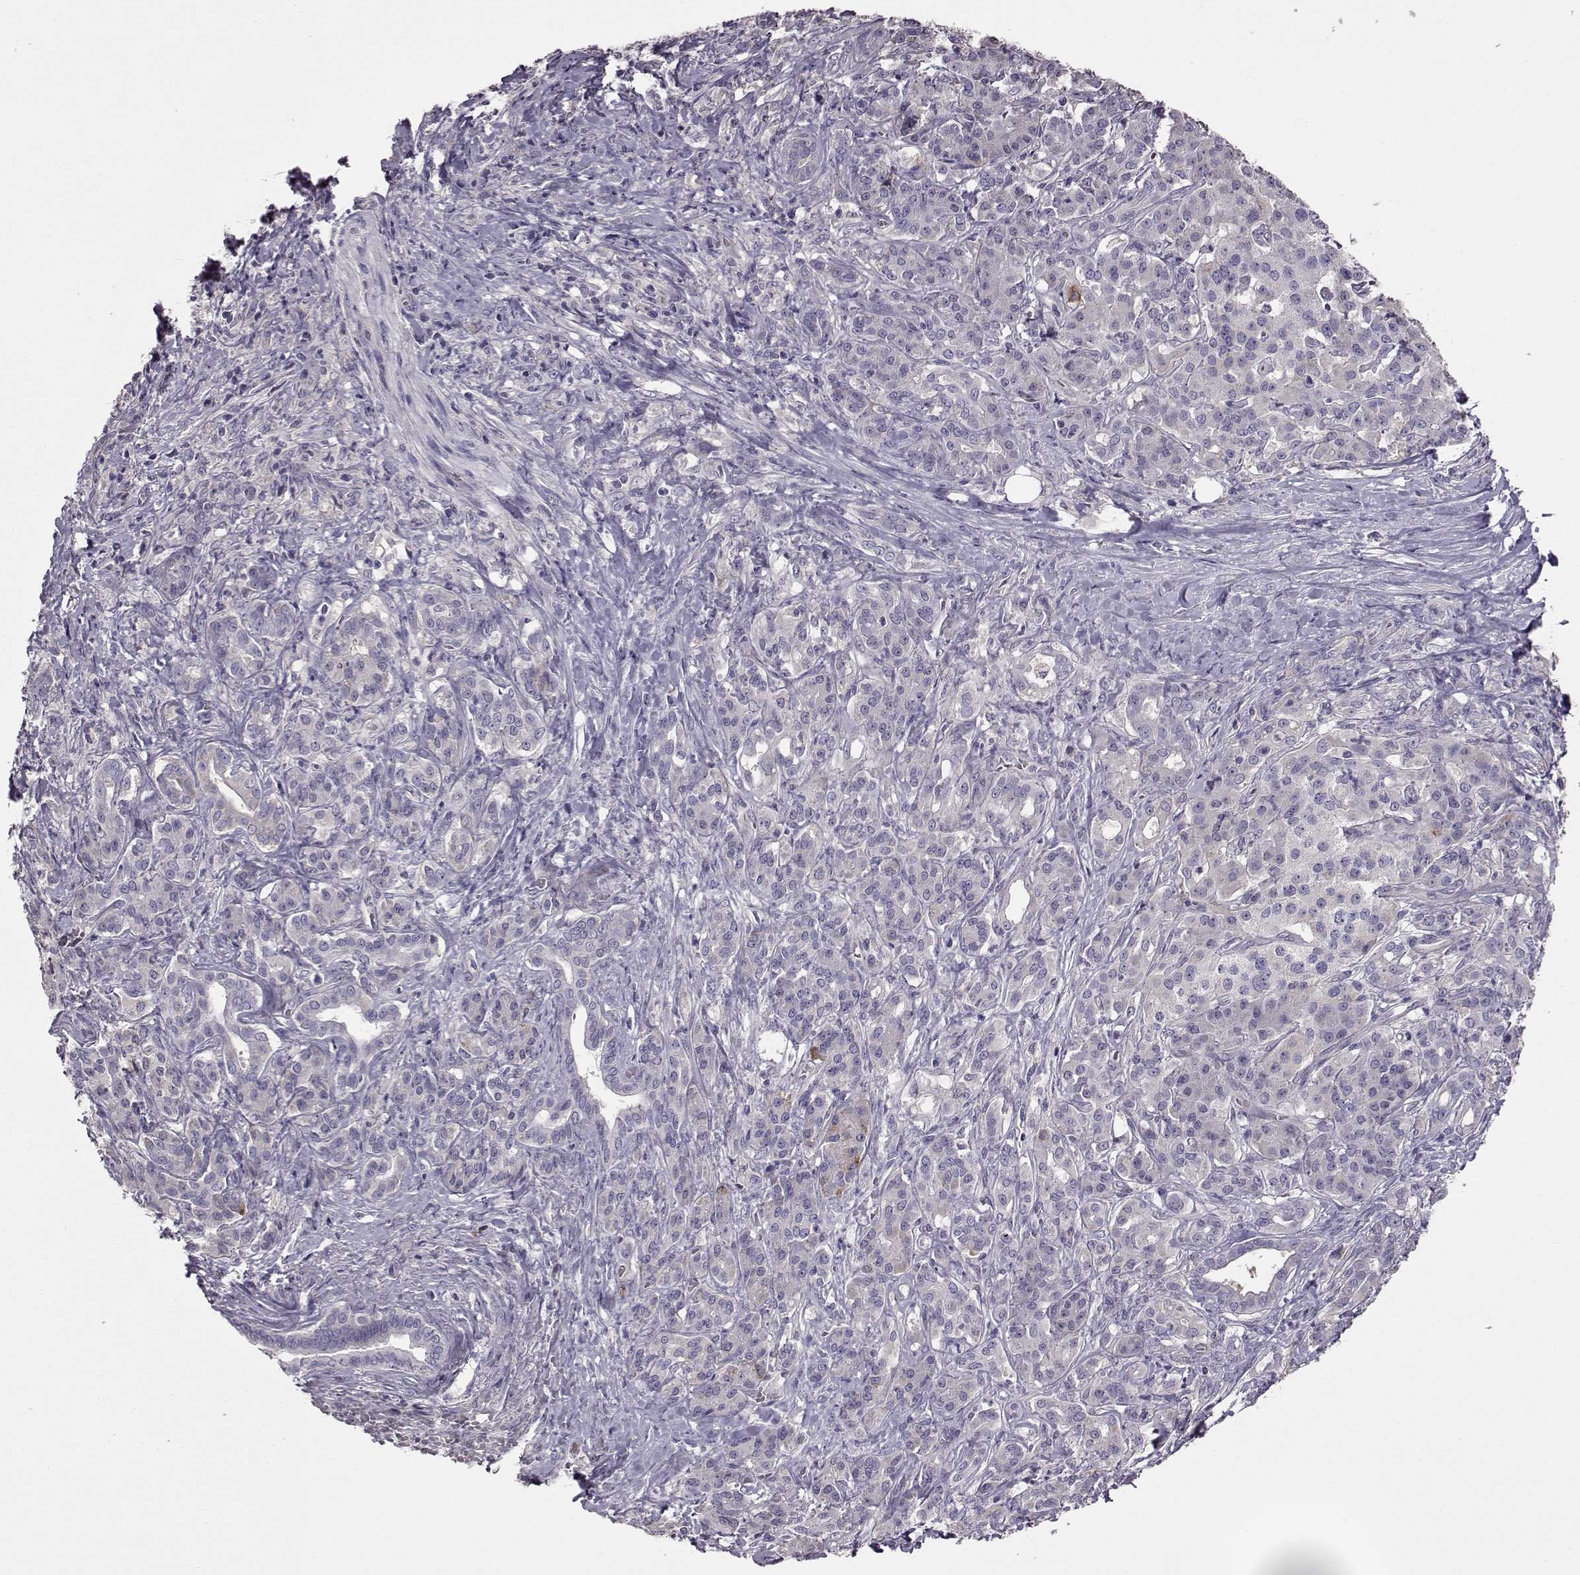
{"staining": {"intensity": "negative", "quantity": "none", "location": "none"}, "tissue": "pancreatic cancer", "cell_type": "Tumor cells", "image_type": "cancer", "snomed": [{"axis": "morphology", "description": "Normal tissue, NOS"}, {"axis": "morphology", "description": "Inflammation, NOS"}, {"axis": "morphology", "description": "Adenocarcinoma, NOS"}, {"axis": "topography", "description": "Pancreas"}], "caption": "An image of human adenocarcinoma (pancreatic) is negative for staining in tumor cells.", "gene": "ADGRG2", "patient": {"sex": "male", "age": 57}}